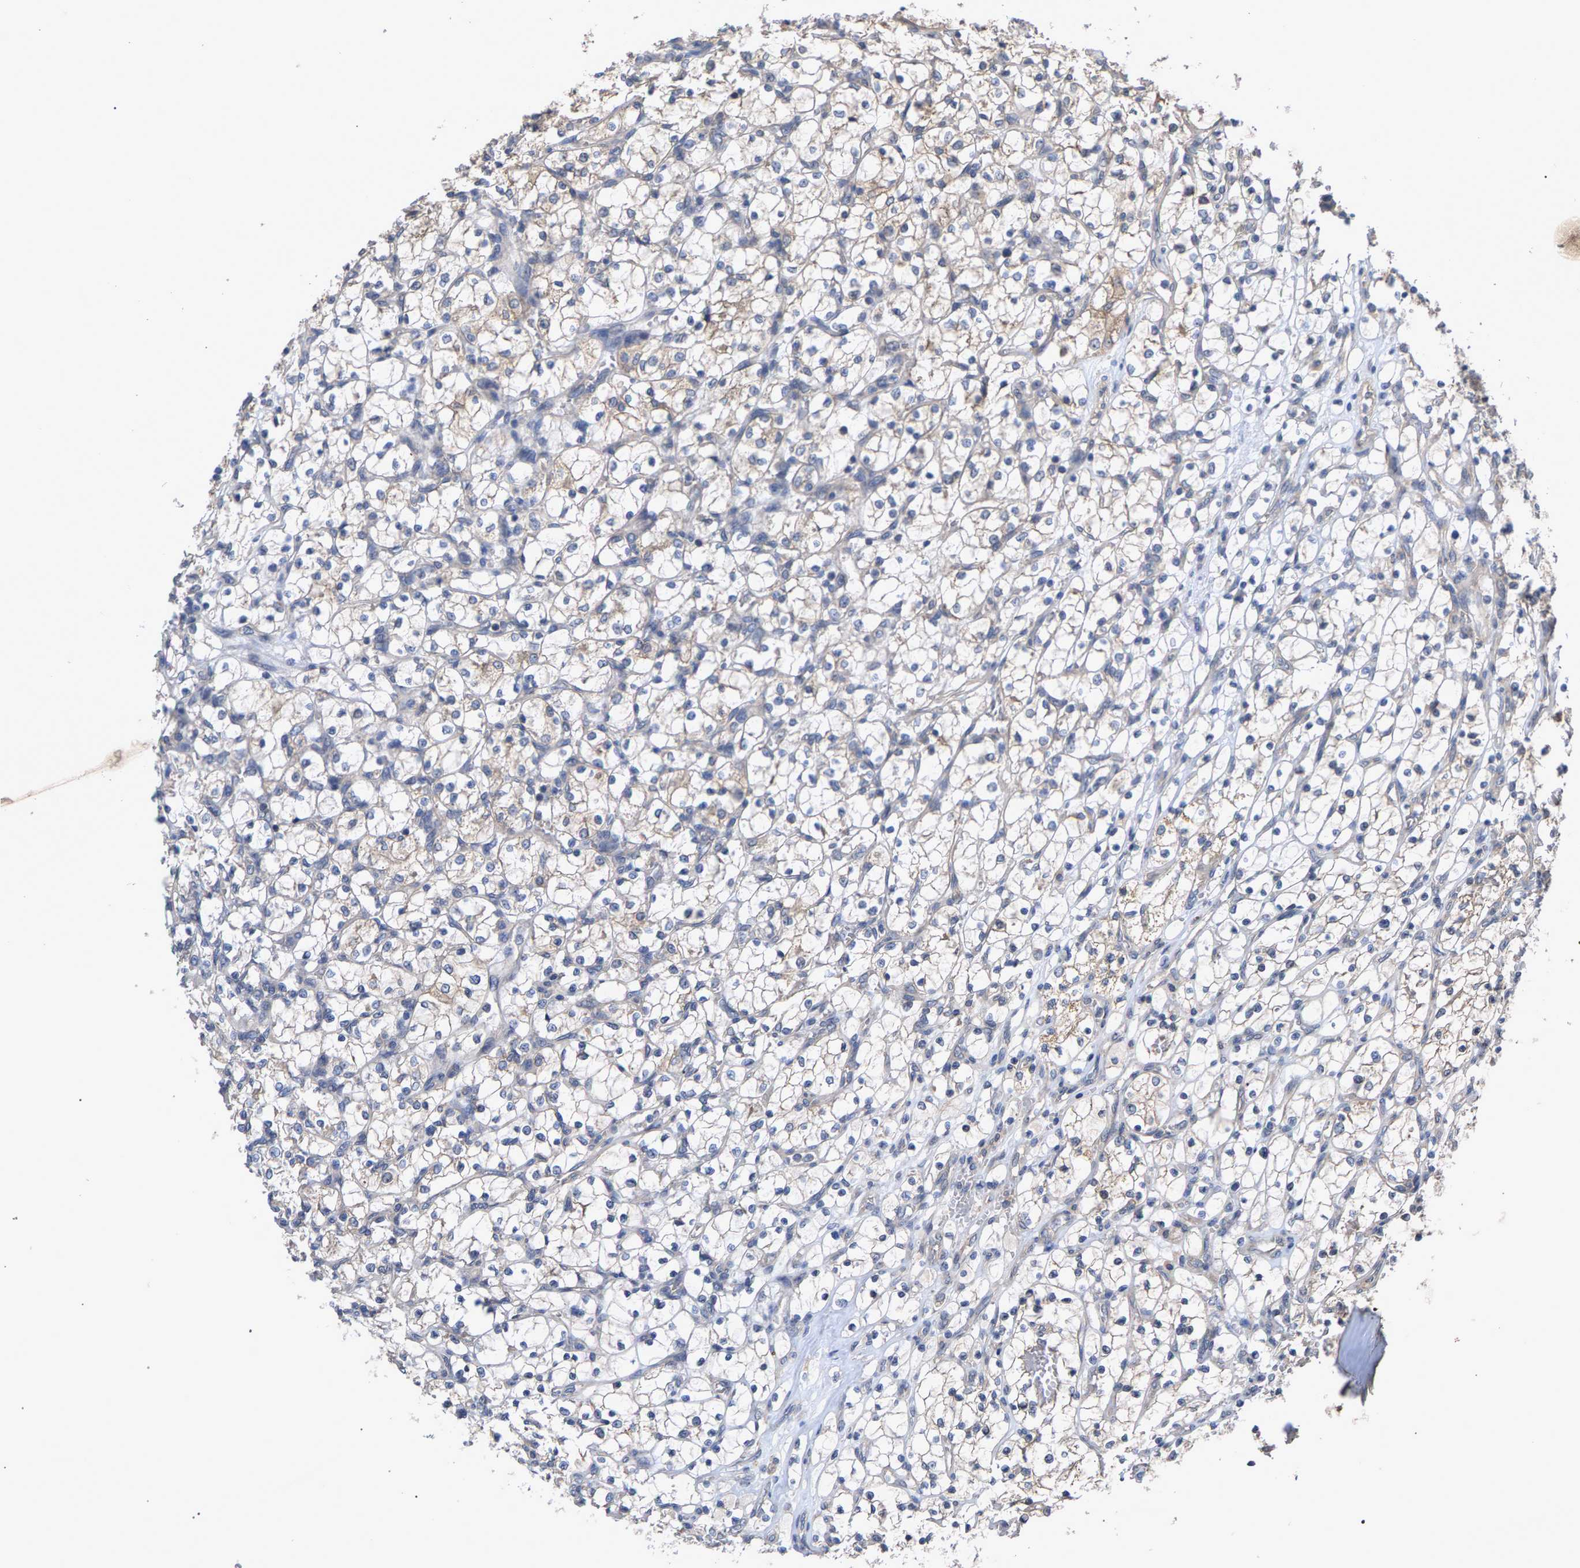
{"staining": {"intensity": "weak", "quantity": "<25%", "location": "cytoplasmic/membranous"}, "tissue": "renal cancer", "cell_type": "Tumor cells", "image_type": "cancer", "snomed": [{"axis": "morphology", "description": "Adenocarcinoma, NOS"}, {"axis": "topography", "description": "Kidney"}], "caption": "DAB (3,3'-diaminobenzidine) immunohistochemical staining of renal adenocarcinoma displays no significant staining in tumor cells.", "gene": "SLC4A4", "patient": {"sex": "female", "age": 69}}